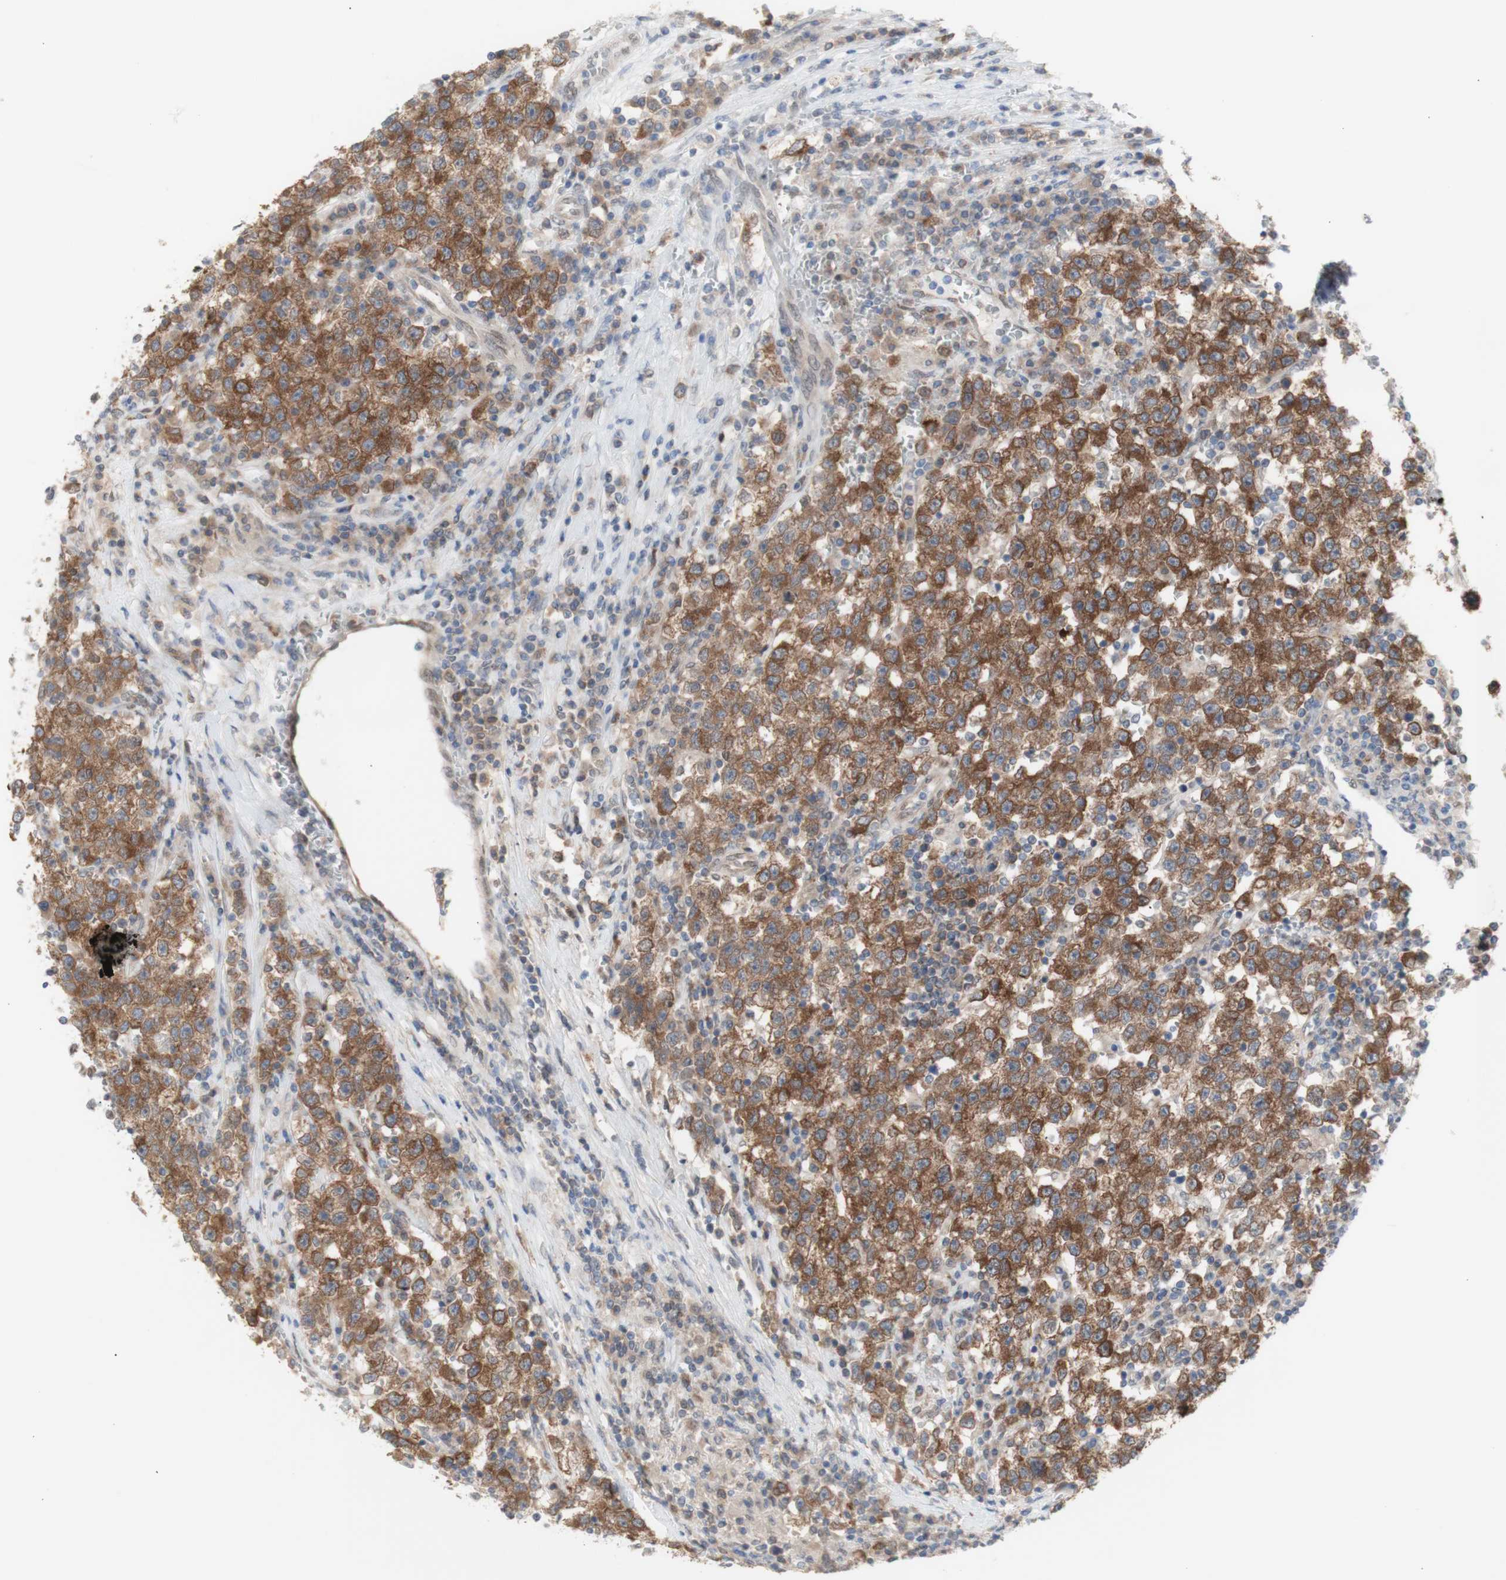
{"staining": {"intensity": "moderate", "quantity": ">75%", "location": "cytoplasmic/membranous"}, "tissue": "testis cancer", "cell_type": "Tumor cells", "image_type": "cancer", "snomed": [{"axis": "morphology", "description": "Seminoma, NOS"}, {"axis": "topography", "description": "Testis"}], "caption": "Brown immunohistochemical staining in testis seminoma exhibits moderate cytoplasmic/membranous positivity in approximately >75% of tumor cells. (brown staining indicates protein expression, while blue staining denotes nuclei).", "gene": "PRMT5", "patient": {"sex": "male", "age": 22}}